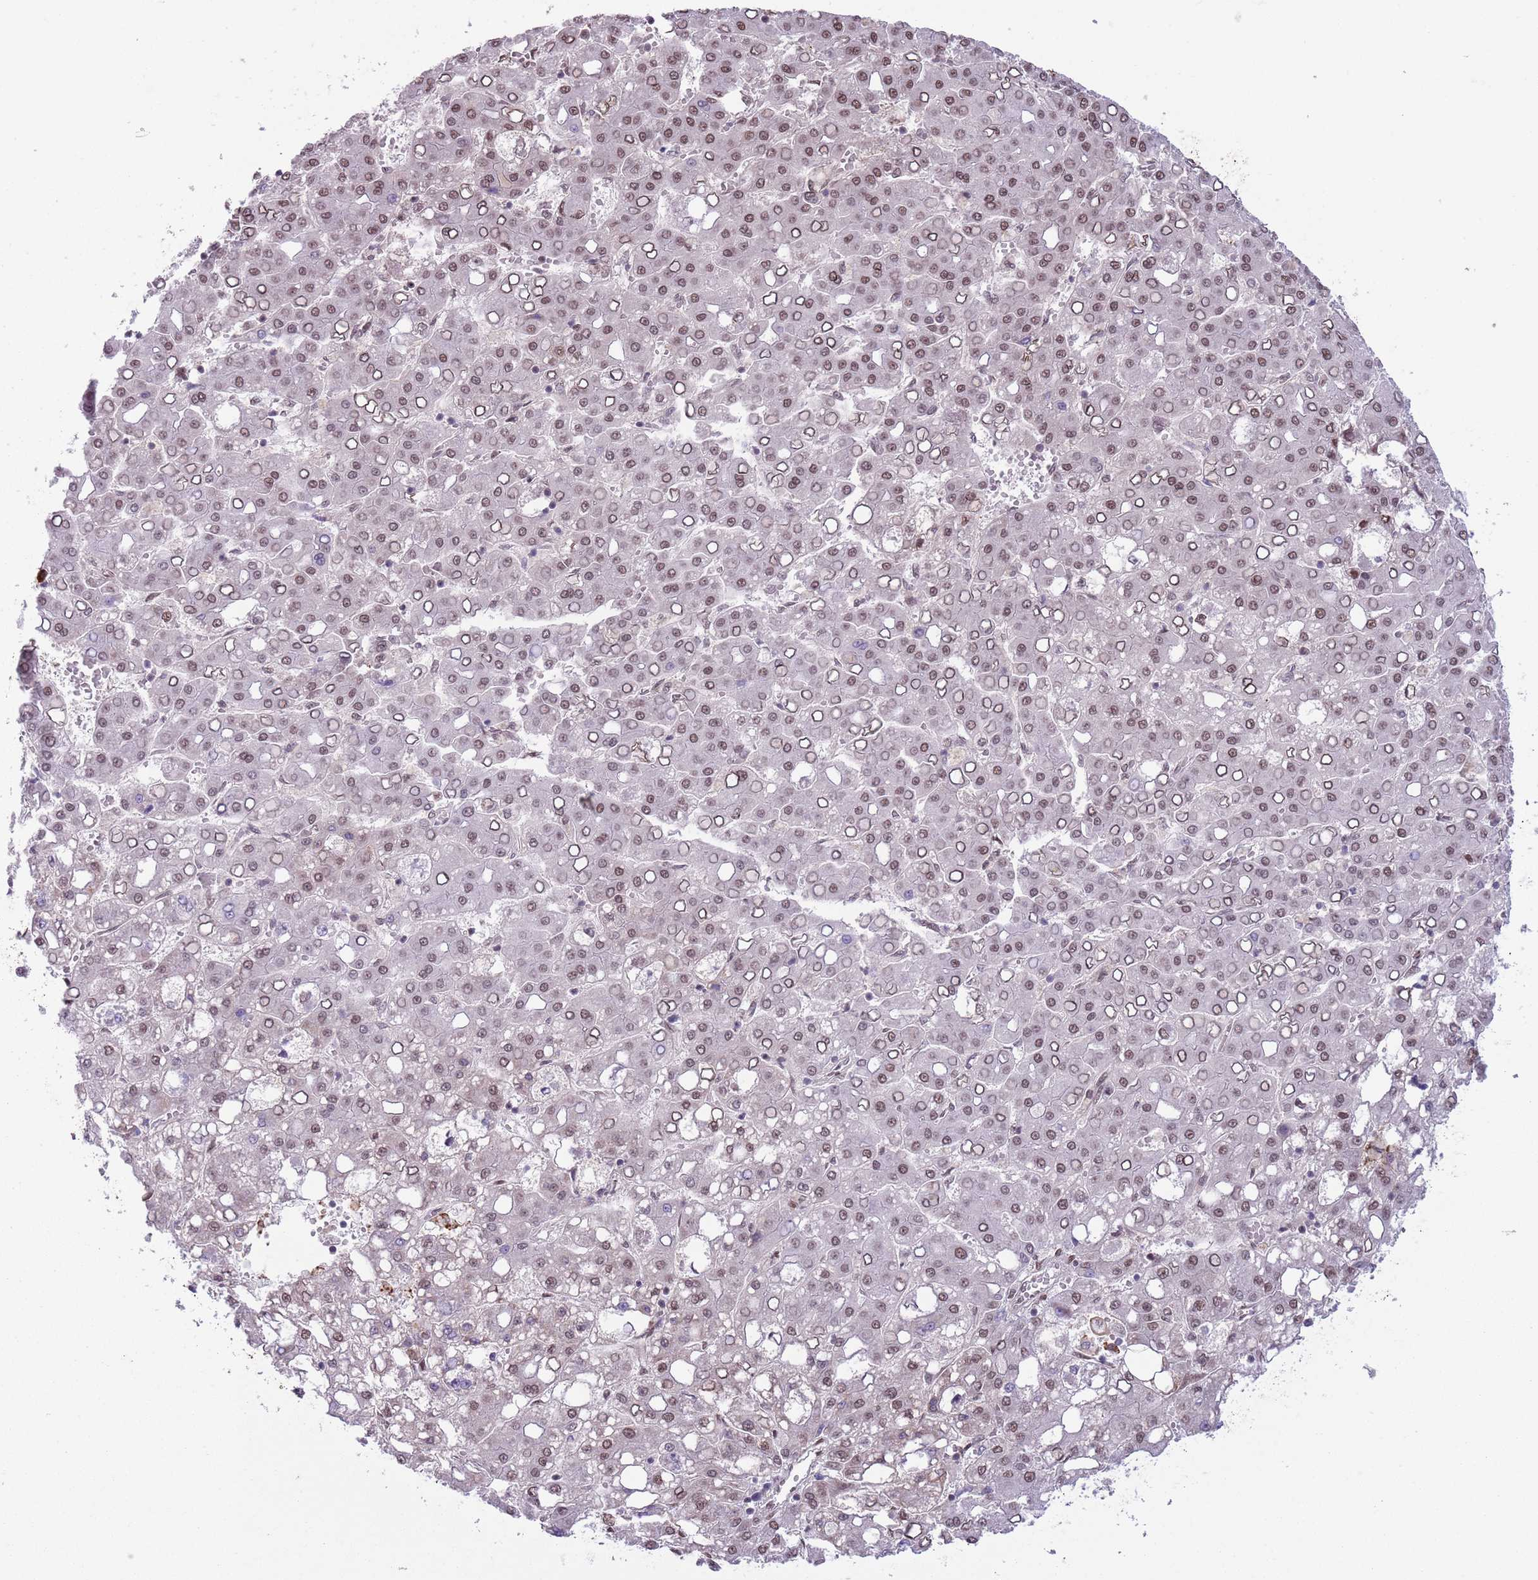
{"staining": {"intensity": "moderate", "quantity": ">75%", "location": "nuclear"}, "tissue": "liver cancer", "cell_type": "Tumor cells", "image_type": "cancer", "snomed": [{"axis": "morphology", "description": "Carcinoma, Hepatocellular, NOS"}, {"axis": "topography", "description": "Liver"}], "caption": "Tumor cells display medium levels of moderate nuclear positivity in about >75% of cells in human liver cancer.", "gene": "SIPA1L3", "patient": {"sex": "male", "age": 65}}